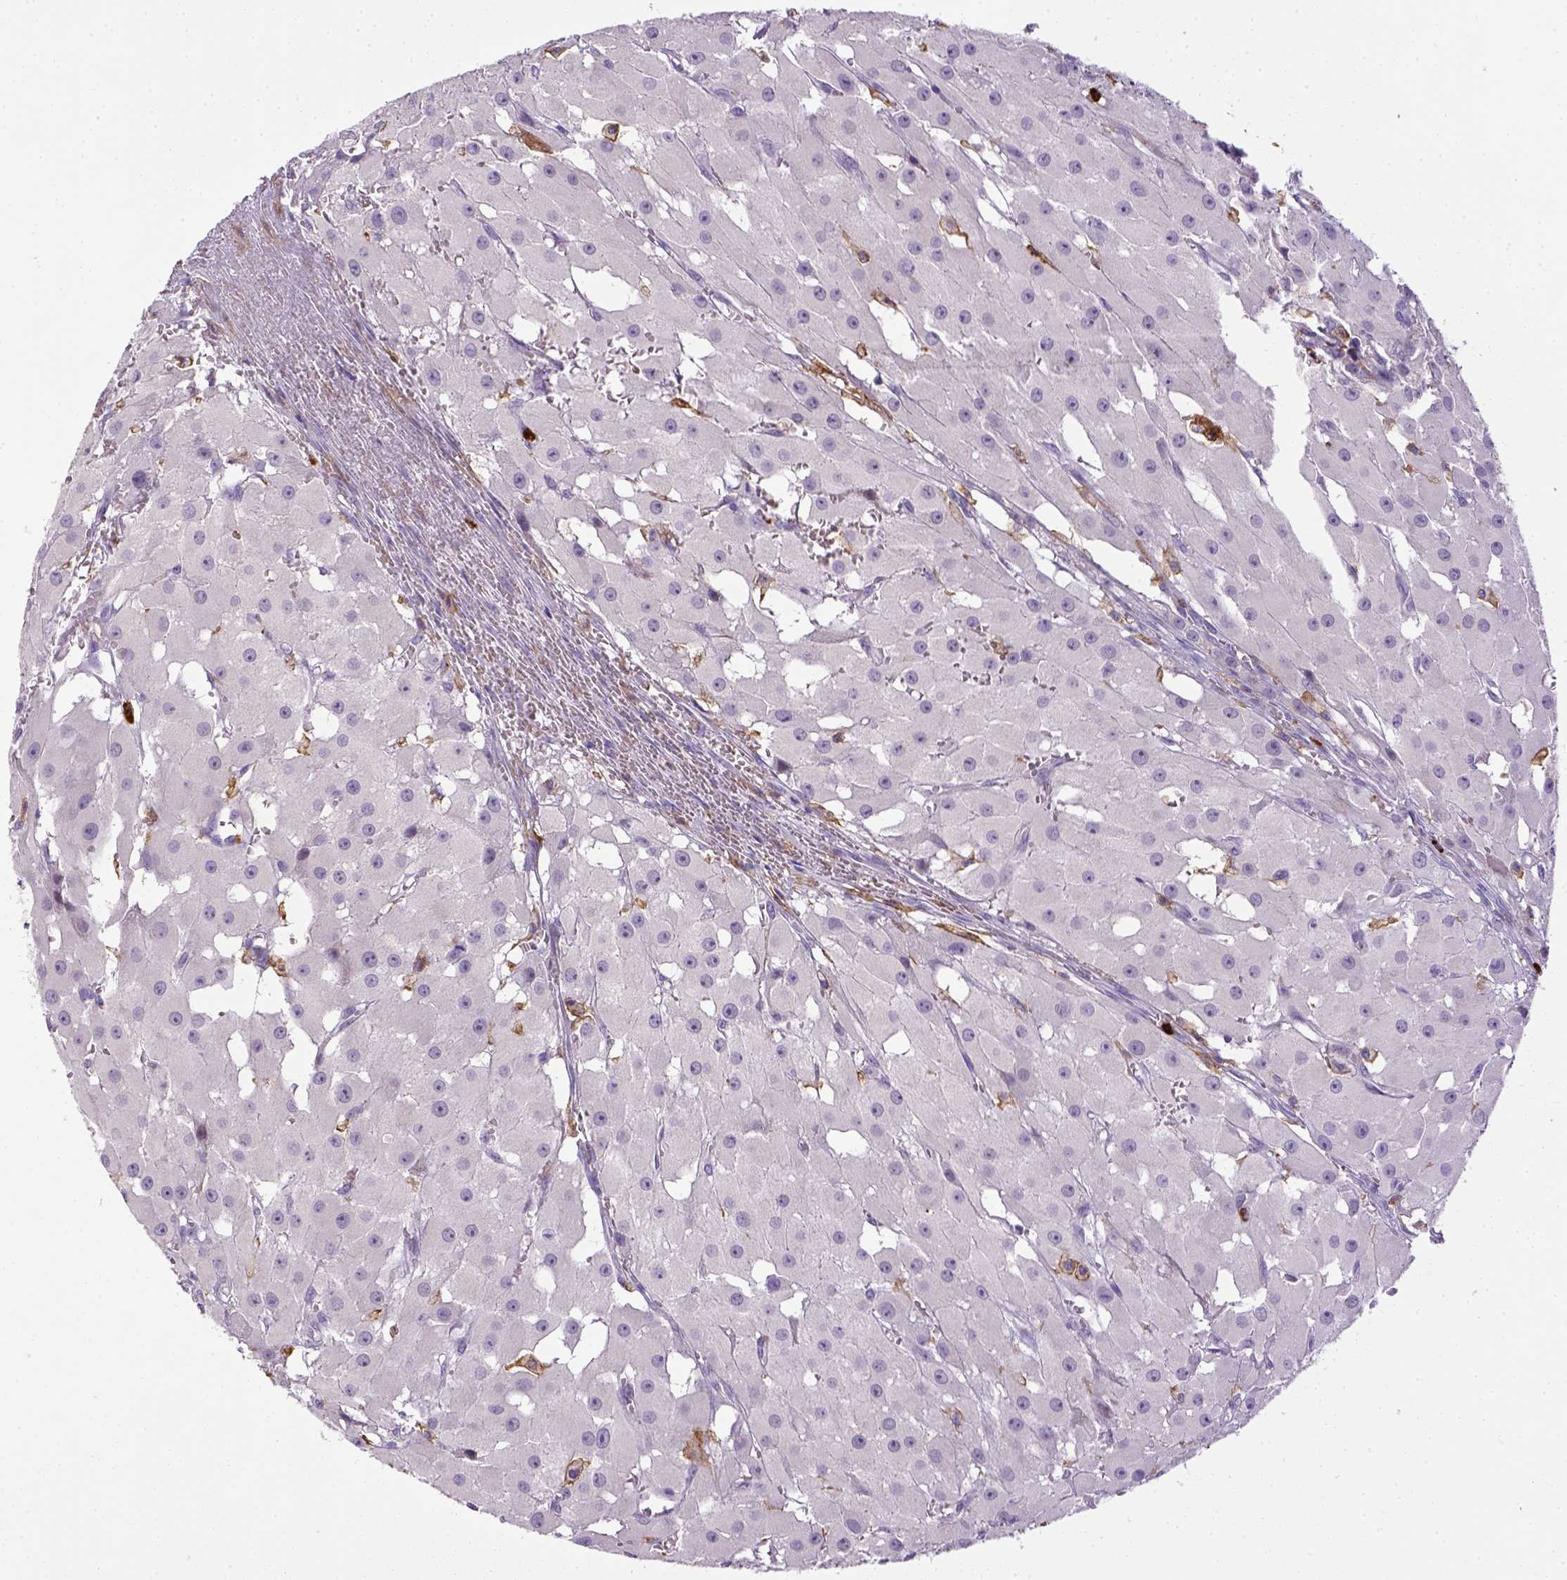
{"staining": {"intensity": "negative", "quantity": "none", "location": "none"}, "tissue": "ovary", "cell_type": "Follicle cells", "image_type": "normal", "snomed": [{"axis": "morphology", "description": "Normal tissue, NOS"}, {"axis": "topography", "description": "Ovary"}], "caption": "High power microscopy micrograph of an immunohistochemistry (IHC) histopathology image of unremarkable ovary, revealing no significant expression in follicle cells.", "gene": "ITGAM", "patient": {"sex": "female", "age": 37}}